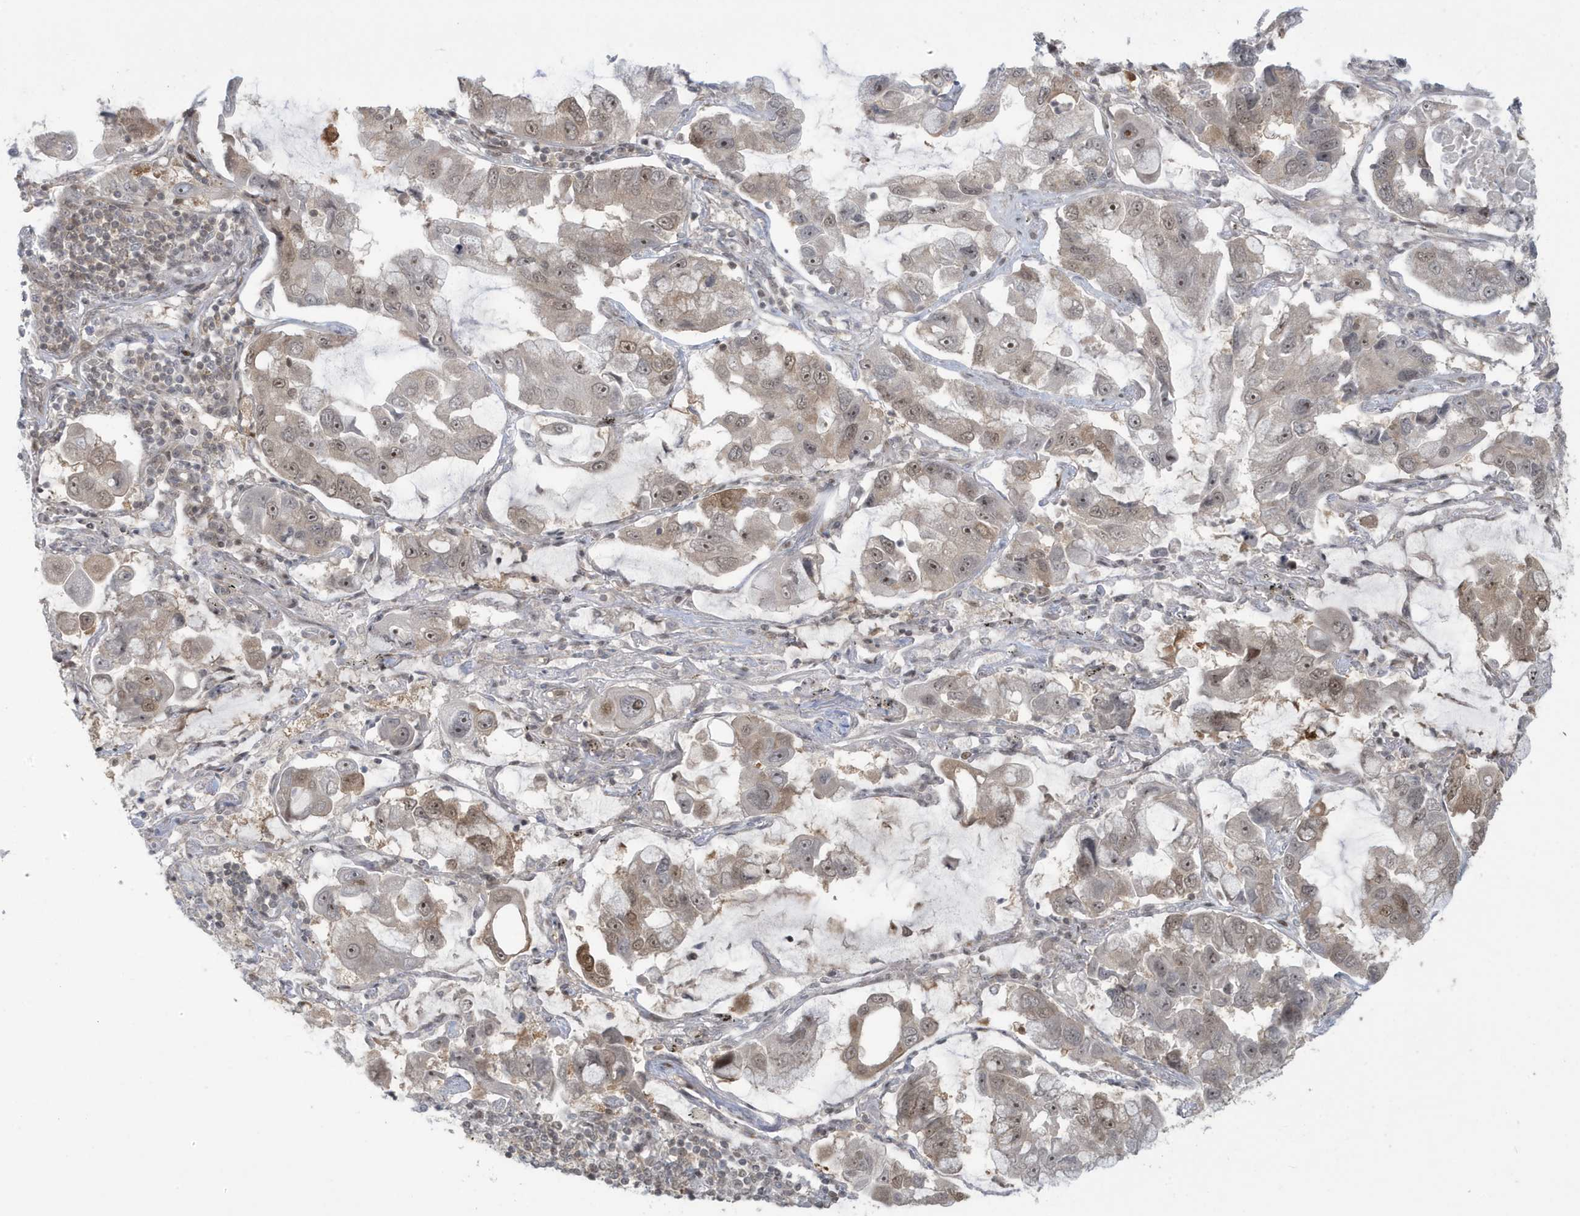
{"staining": {"intensity": "weak", "quantity": "25%-75%", "location": "cytoplasmic/membranous,nuclear"}, "tissue": "lung cancer", "cell_type": "Tumor cells", "image_type": "cancer", "snomed": [{"axis": "morphology", "description": "Adenocarcinoma, NOS"}, {"axis": "topography", "description": "Lung"}], "caption": "Immunohistochemical staining of human lung cancer reveals low levels of weak cytoplasmic/membranous and nuclear staining in about 25%-75% of tumor cells.", "gene": "C1orf52", "patient": {"sex": "male", "age": 64}}